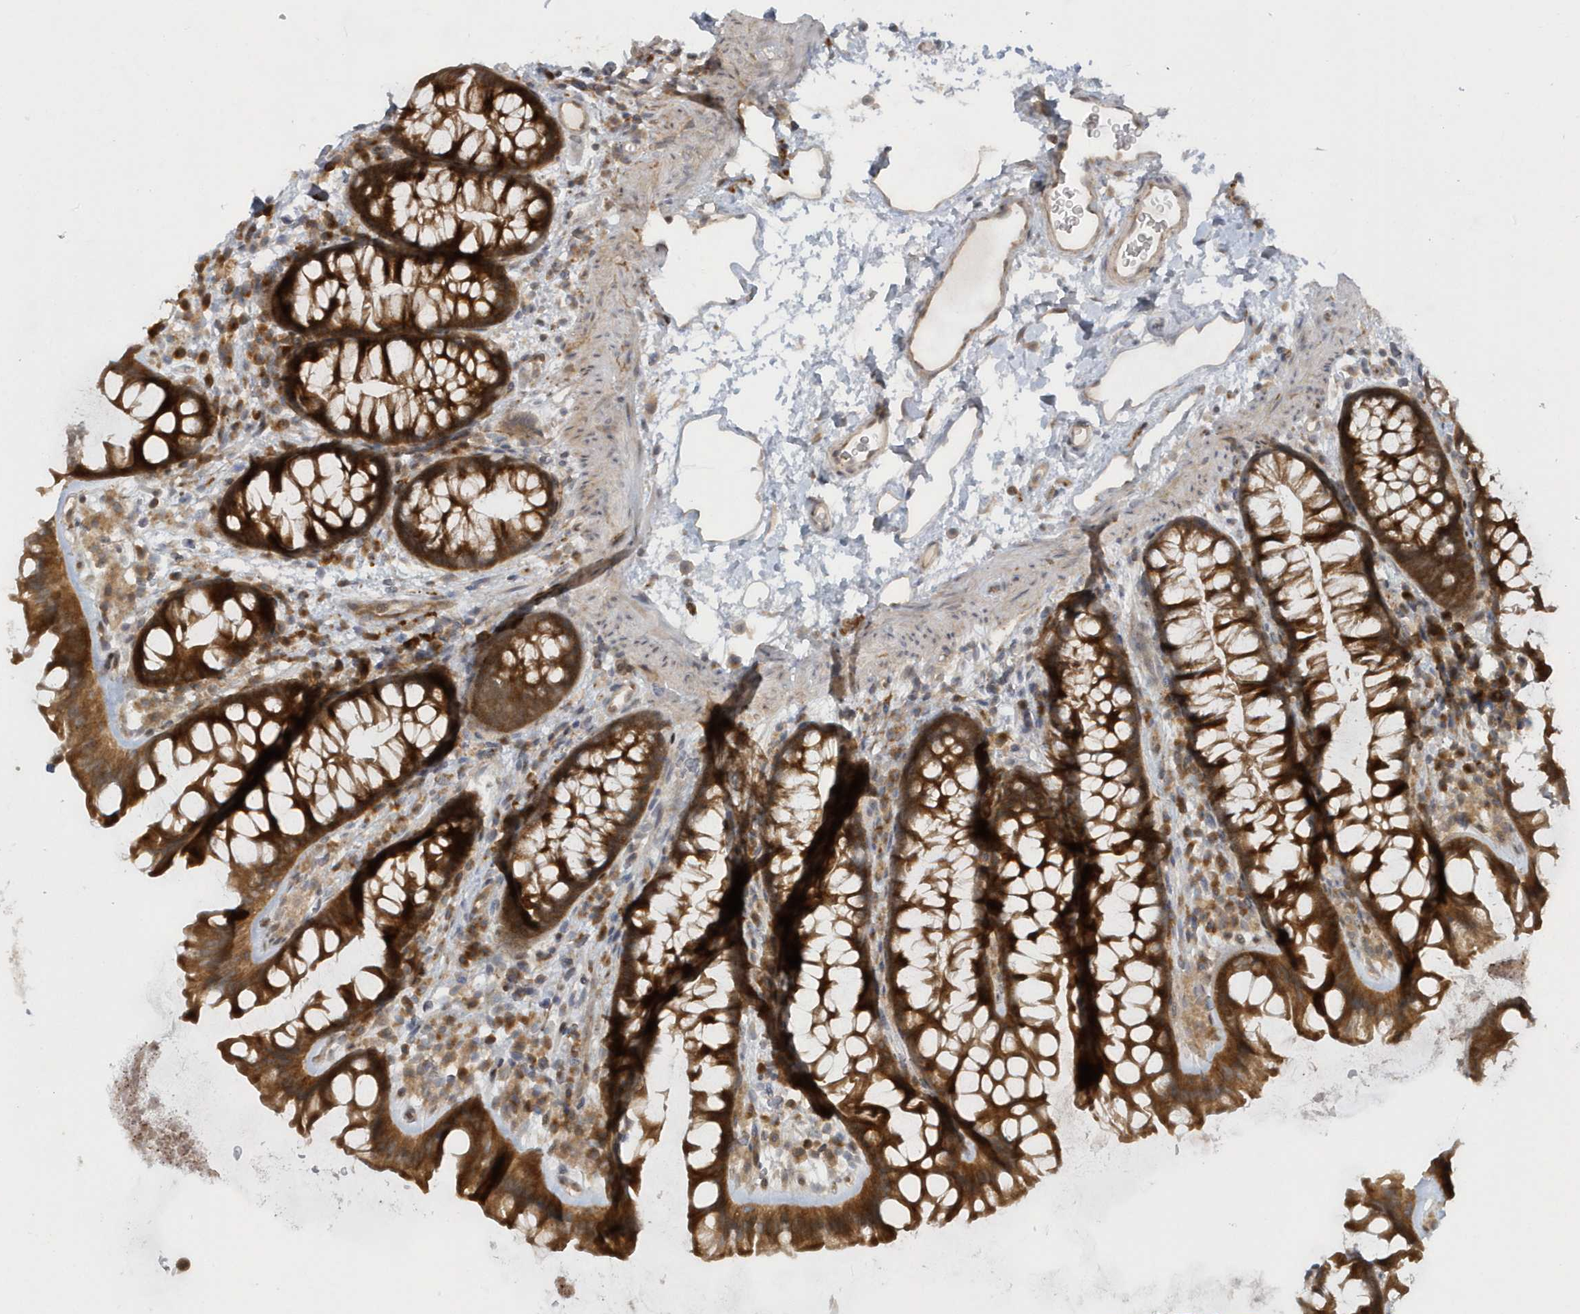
{"staining": {"intensity": "weak", "quantity": "25%-75%", "location": "cytoplasmic/membranous"}, "tissue": "colon", "cell_type": "Endothelial cells", "image_type": "normal", "snomed": [{"axis": "morphology", "description": "Normal tissue, NOS"}, {"axis": "topography", "description": "Colon"}], "caption": "Protein expression analysis of normal colon exhibits weak cytoplasmic/membranous staining in approximately 25%-75% of endothelial cells. (Stains: DAB in brown, nuclei in blue, Microscopy: brightfield microscopy at high magnification).", "gene": "ATG4A", "patient": {"sex": "female", "age": 62}}